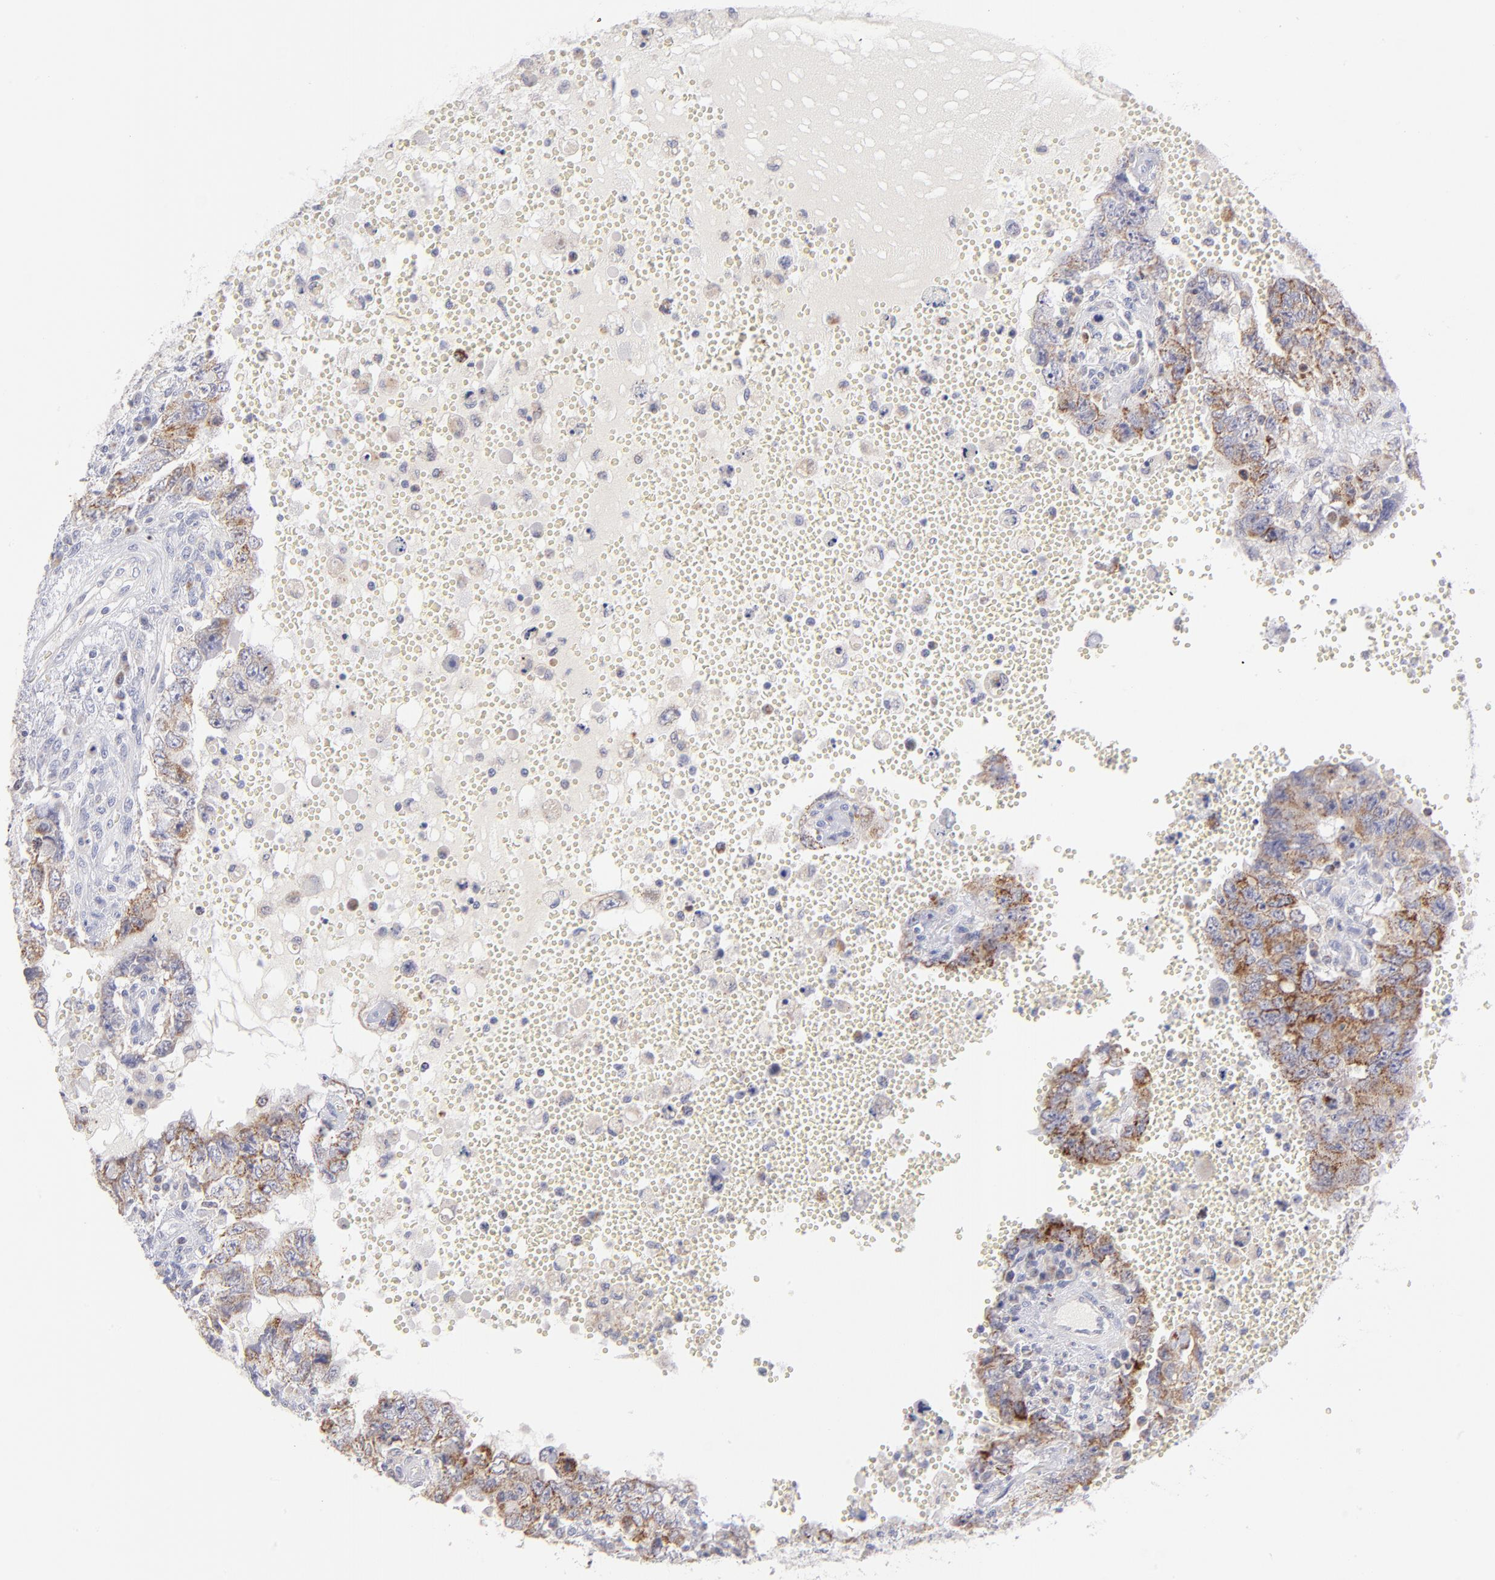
{"staining": {"intensity": "moderate", "quantity": ">75%", "location": "cytoplasmic/membranous"}, "tissue": "testis cancer", "cell_type": "Tumor cells", "image_type": "cancer", "snomed": [{"axis": "morphology", "description": "Carcinoma, Embryonal, NOS"}, {"axis": "topography", "description": "Testis"}], "caption": "A photomicrograph of testis embryonal carcinoma stained for a protein displays moderate cytoplasmic/membranous brown staining in tumor cells. The staining was performed using DAB to visualize the protein expression in brown, while the nuclei were stained in blue with hematoxylin (Magnification: 20x).", "gene": "MTHFD2", "patient": {"sex": "male", "age": 26}}